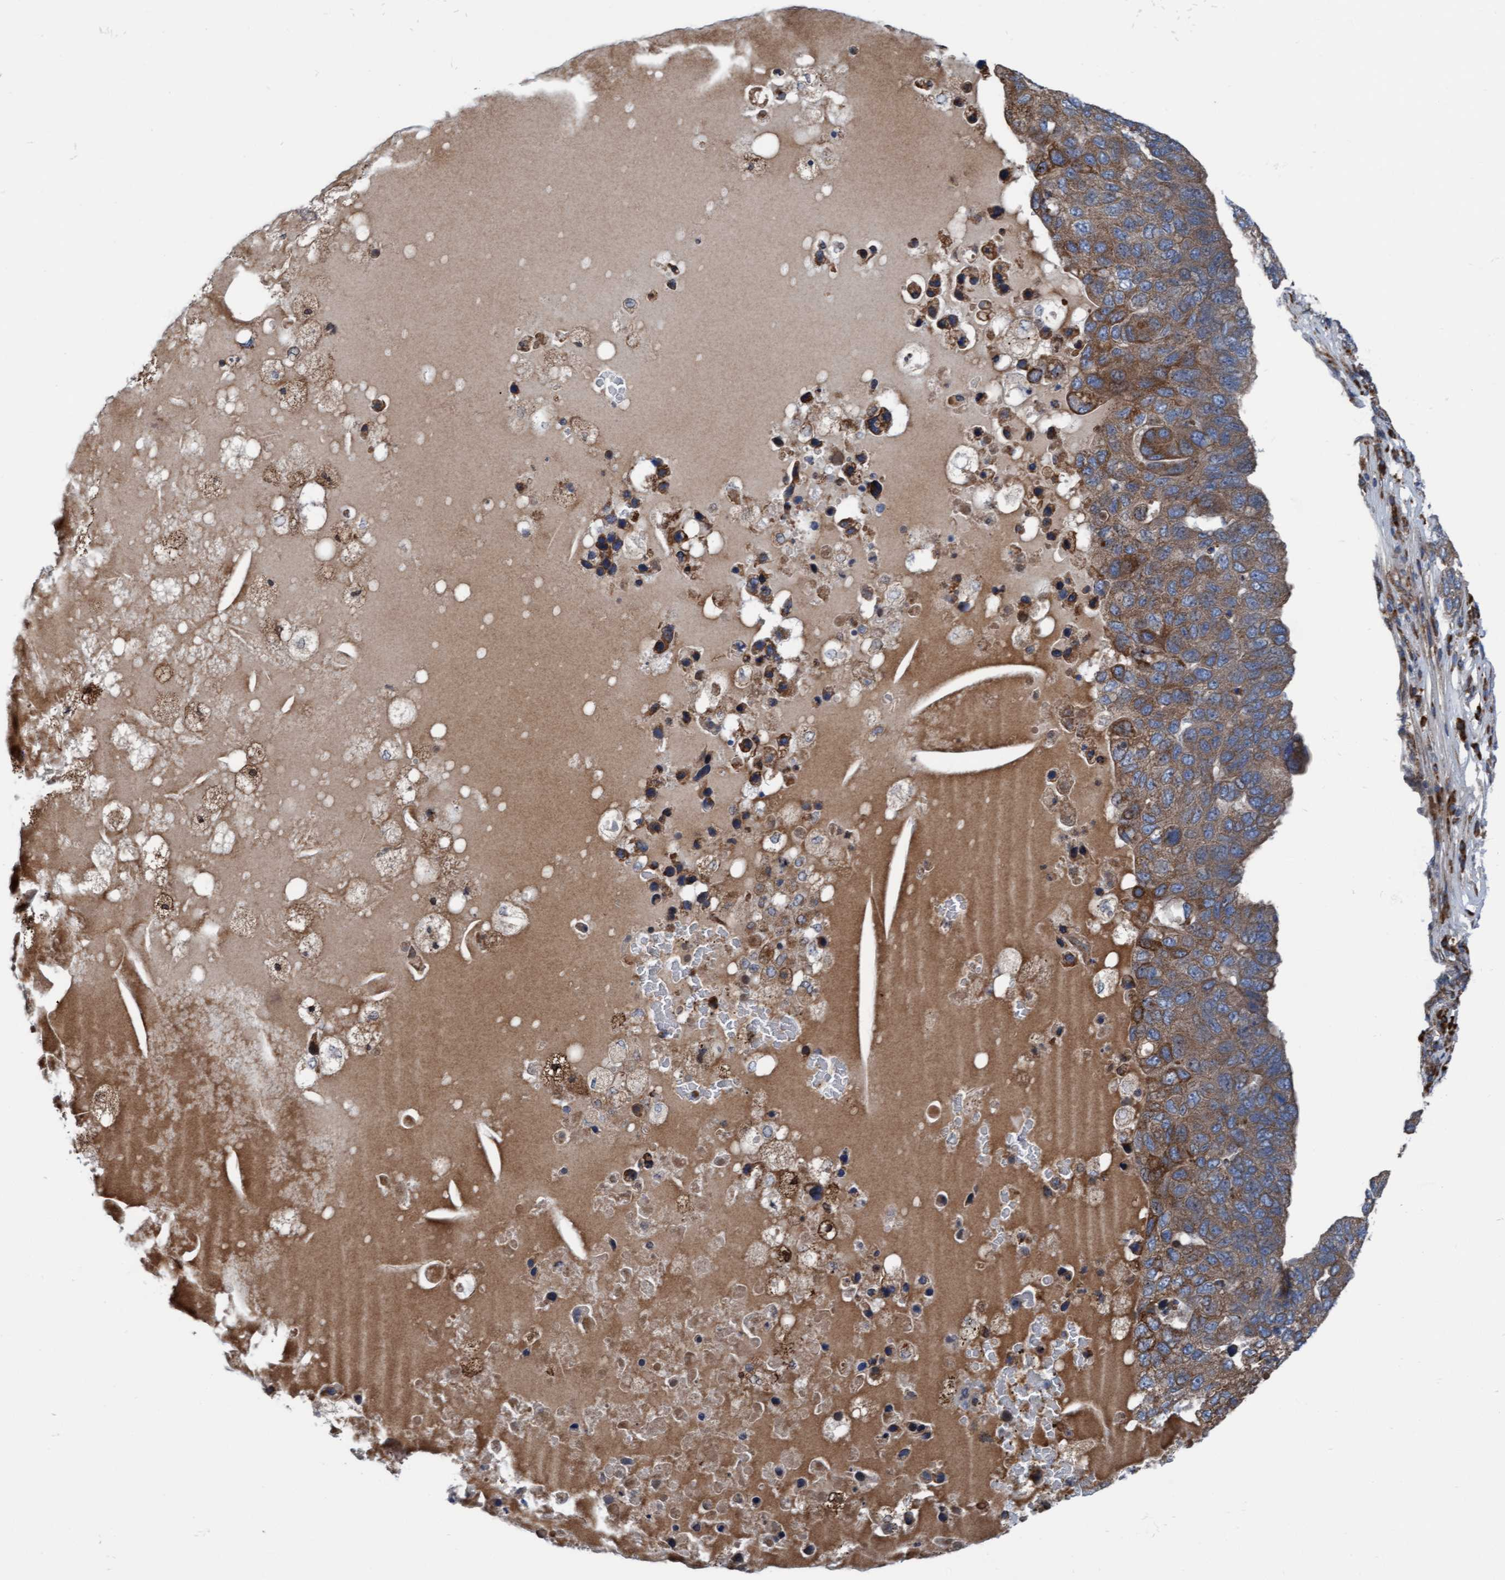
{"staining": {"intensity": "moderate", "quantity": ">75%", "location": "cytoplasmic/membranous"}, "tissue": "pancreatic cancer", "cell_type": "Tumor cells", "image_type": "cancer", "snomed": [{"axis": "morphology", "description": "Adenocarcinoma, NOS"}, {"axis": "topography", "description": "Pancreas"}], "caption": "Protein positivity by immunohistochemistry (IHC) demonstrates moderate cytoplasmic/membranous staining in approximately >75% of tumor cells in pancreatic cancer. Nuclei are stained in blue.", "gene": "RAP1GAP2", "patient": {"sex": "female", "age": 61}}